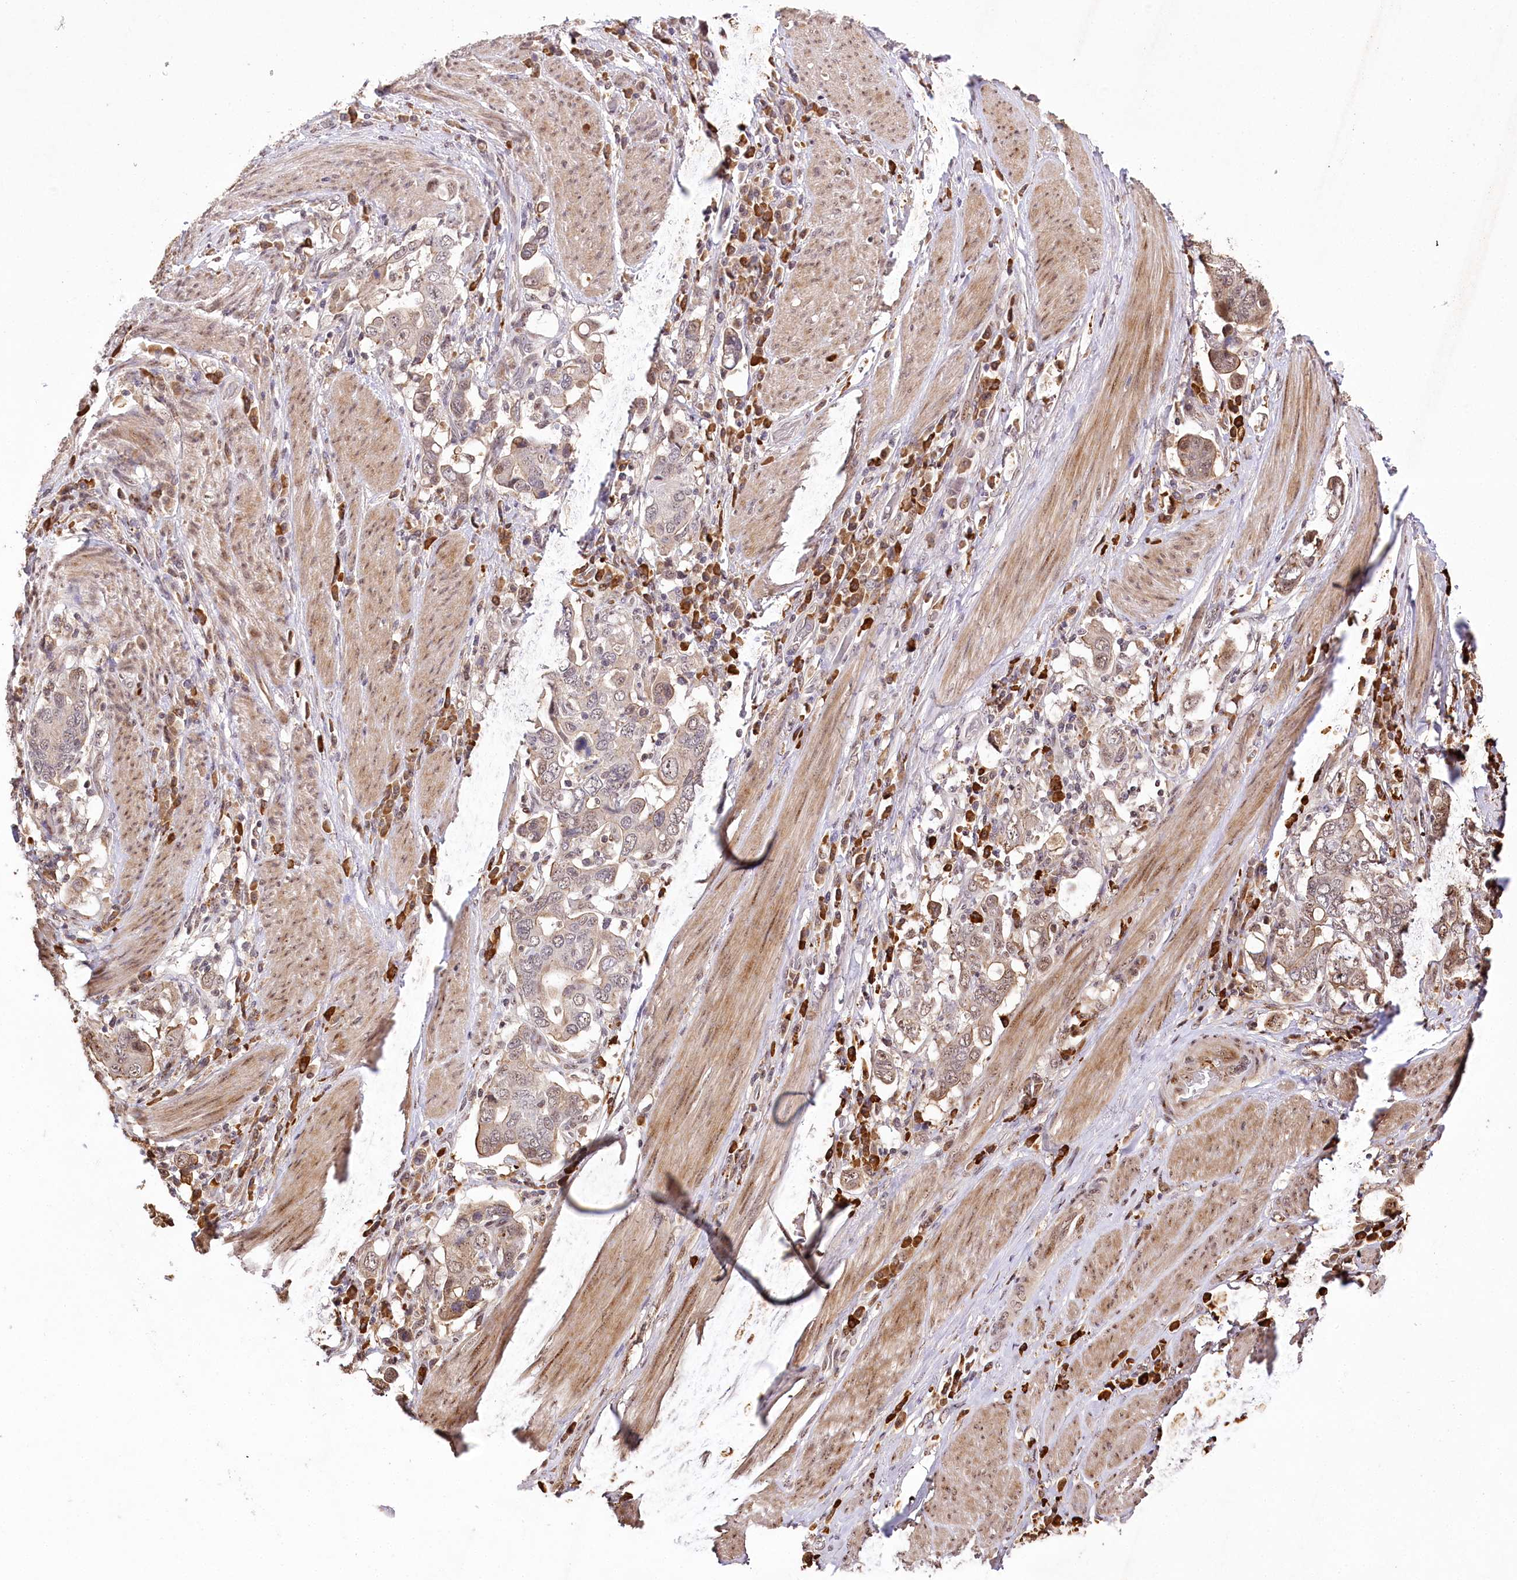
{"staining": {"intensity": "negative", "quantity": "none", "location": "none"}, "tissue": "stomach cancer", "cell_type": "Tumor cells", "image_type": "cancer", "snomed": [{"axis": "morphology", "description": "Adenocarcinoma, NOS"}, {"axis": "topography", "description": "Stomach, upper"}], "caption": "DAB (3,3'-diaminobenzidine) immunohistochemical staining of human stomach cancer (adenocarcinoma) shows no significant staining in tumor cells.", "gene": "PYROXD1", "patient": {"sex": "male", "age": 62}}